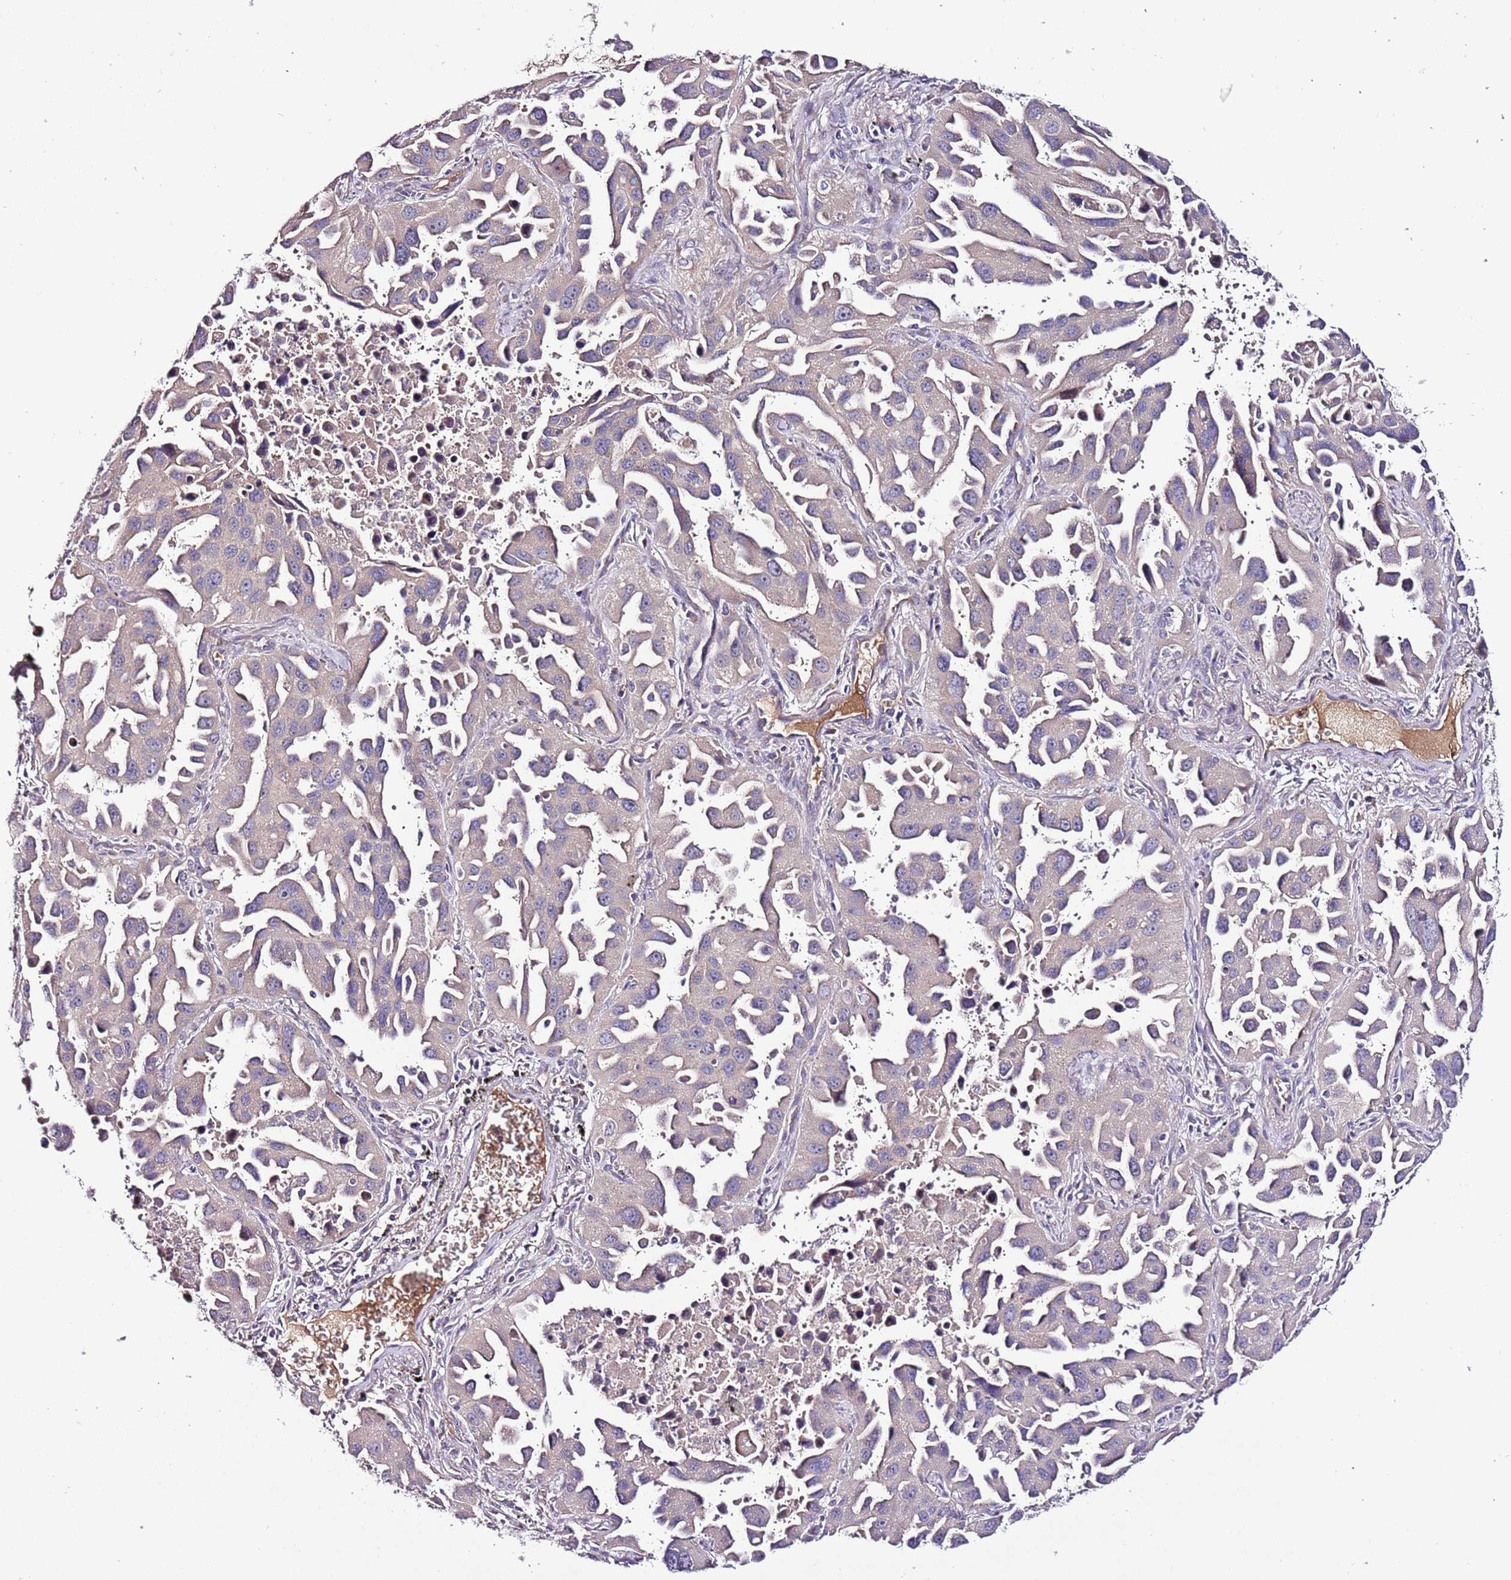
{"staining": {"intensity": "negative", "quantity": "none", "location": "none"}, "tissue": "lung cancer", "cell_type": "Tumor cells", "image_type": "cancer", "snomed": [{"axis": "morphology", "description": "Adenocarcinoma, NOS"}, {"axis": "topography", "description": "Lung"}], "caption": "The micrograph reveals no staining of tumor cells in lung adenocarcinoma. (Immunohistochemistry (ihc), brightfield microscopy, high magnification).", "gene": "FAM20A", "patient": {"sex": "male", "age": 66}}